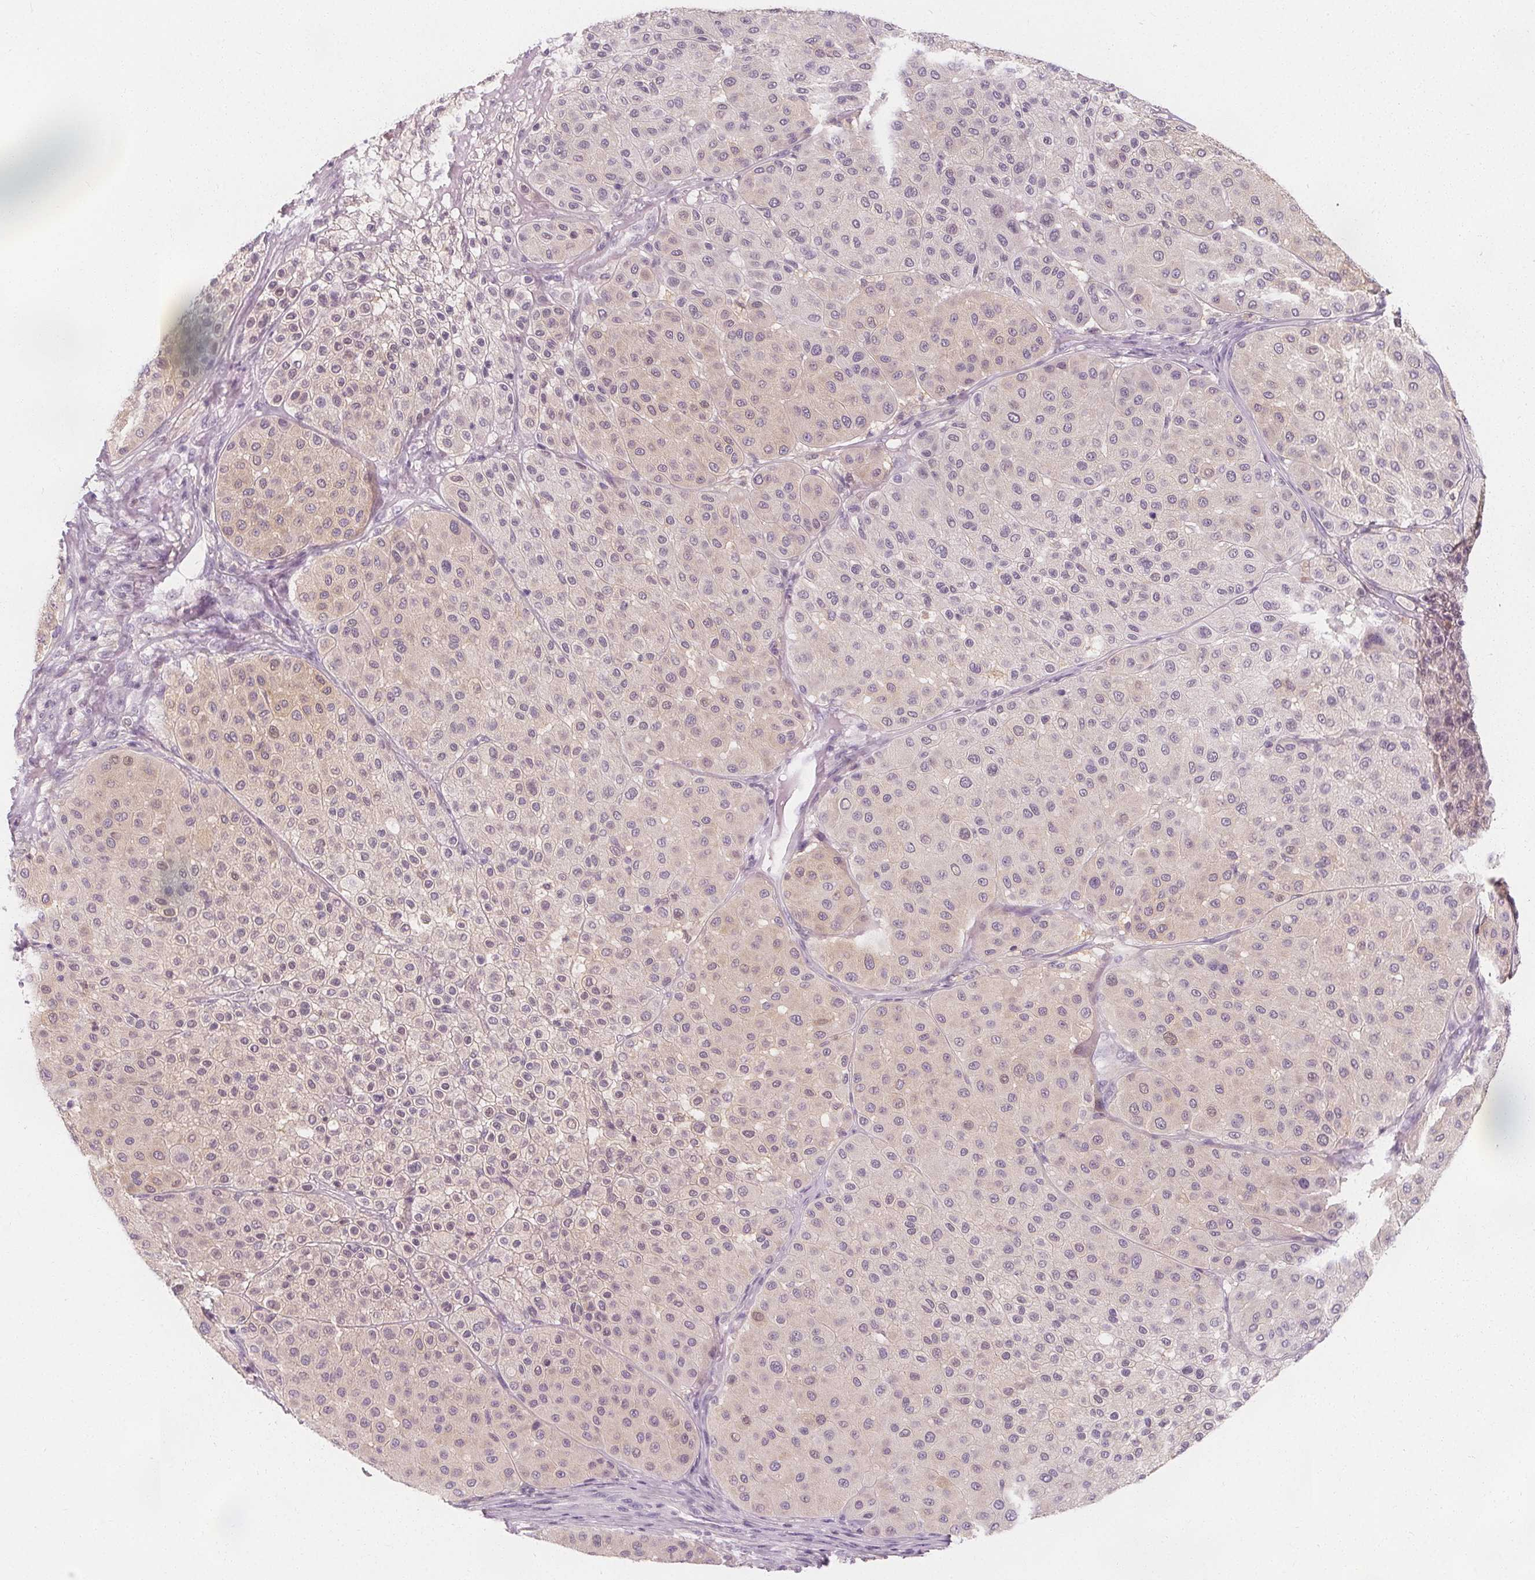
{"staining": {"intensity": "negative", "quantity": "none", "location": "none"}, "tissue": "melanoma", "cell_type": "Tumor cells", "image_type": "cancer", "snomed": [{"axis": "morphology", "description": "Malignant melanoma, Metastatic site"}, {"axis": "topography", "description": "Smooth muscle"}], "caption": "DAB immunohistochemical staining of human melanoma reveals no significant expression in tumor cells. Brightfield microscopy of IHC stained with DAB (brown) and hematoxylin (blue), captured at high magnification.", "gene": "UGP2", "patient": {"sex": "male", "age": 41}}